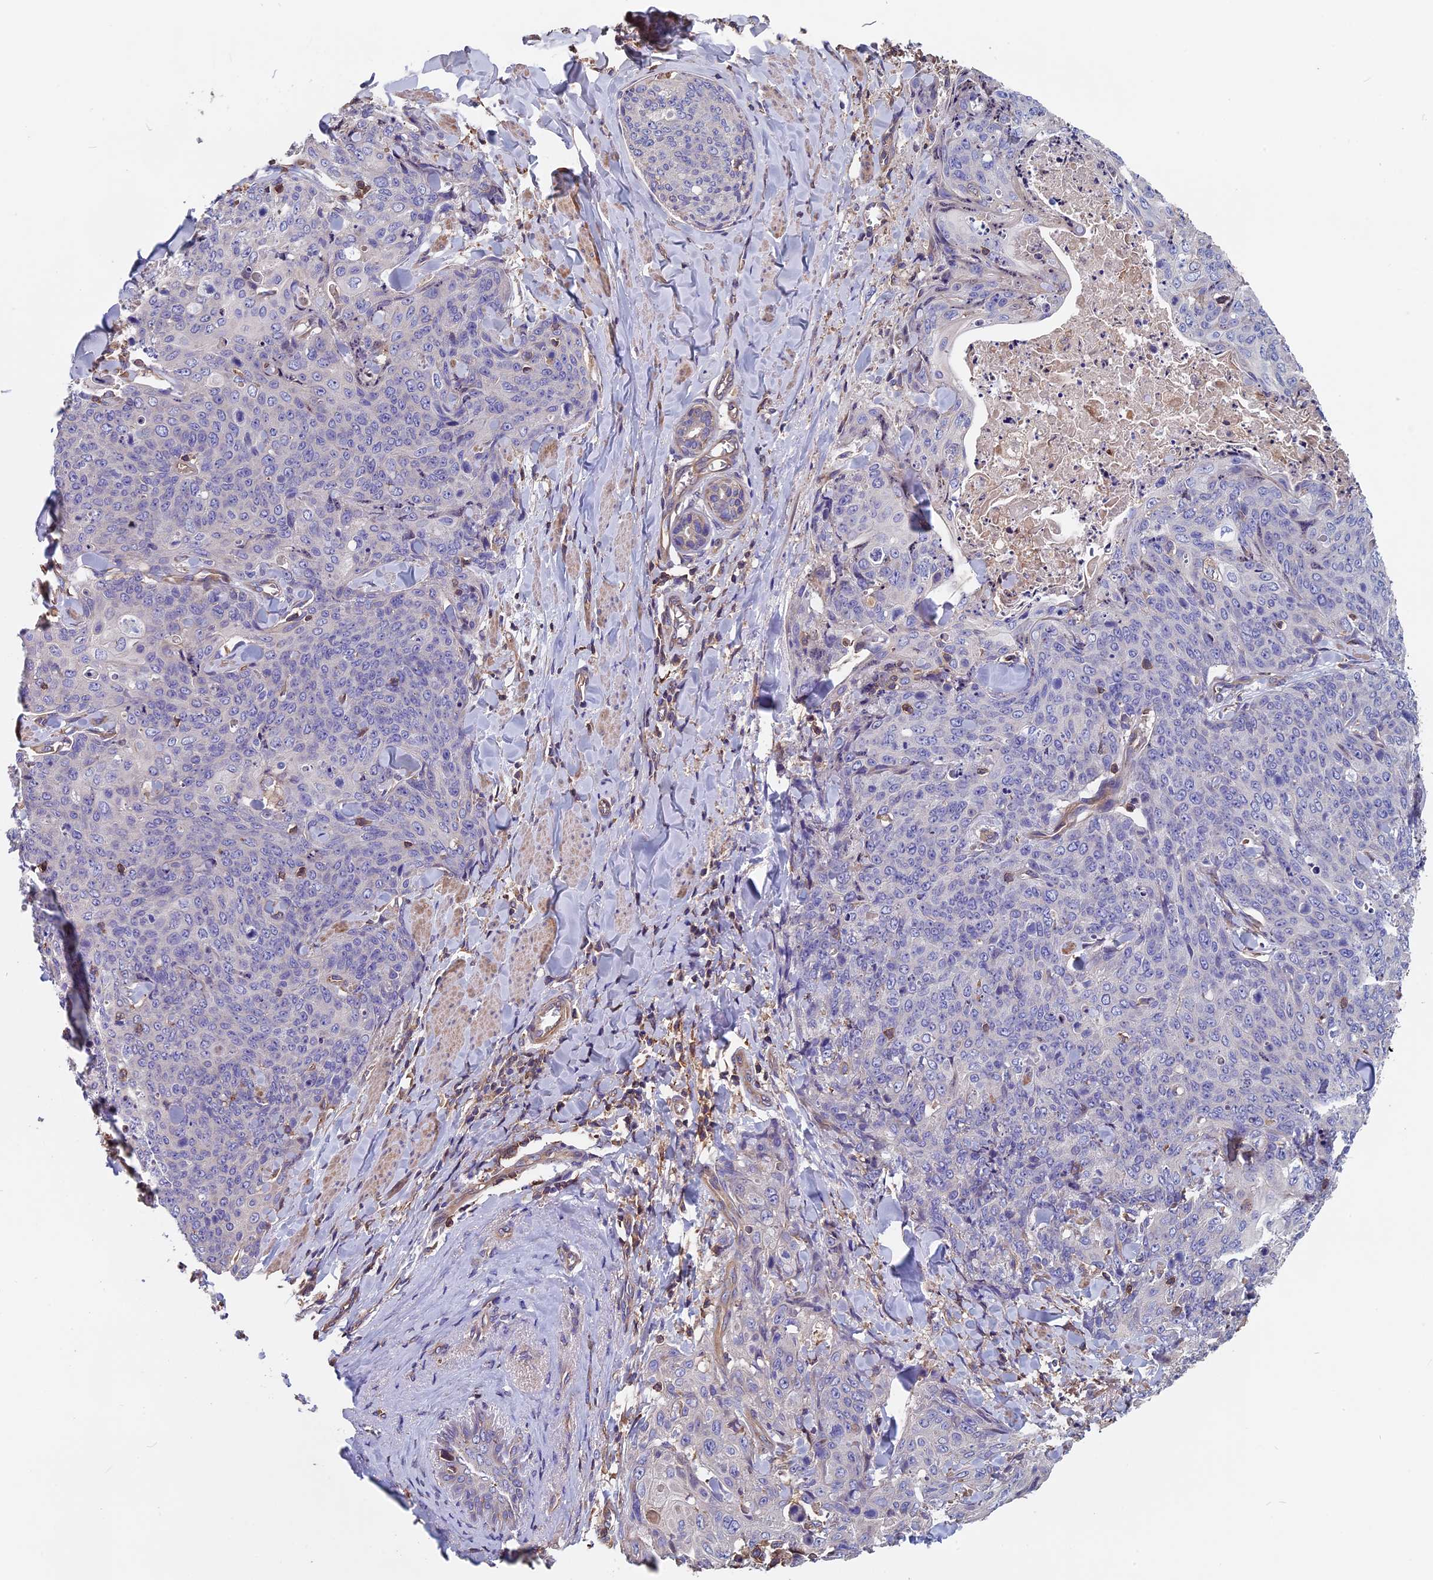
{"staining": {"intensity": "negative", "quantity": "none", "location": "none"}, "tissue": "skin cancer", "cell_type": "Tumor cells", "image_type": "cancer", "snomed": [{"axis": "morphology", "description": "Squamous cell carcinoma, NOS"}, {"axis": "topography", "description": "Skin"}, {"axis": "topography", "description": "Vulva"}], "caption": "This is an immunohistochemistry (IHC) image of human squamous cell carcinoma (skin). There is no positivity in tumor cells.", "gene": "CCDC153", "patient": {"sex": "female", "age": 85}}